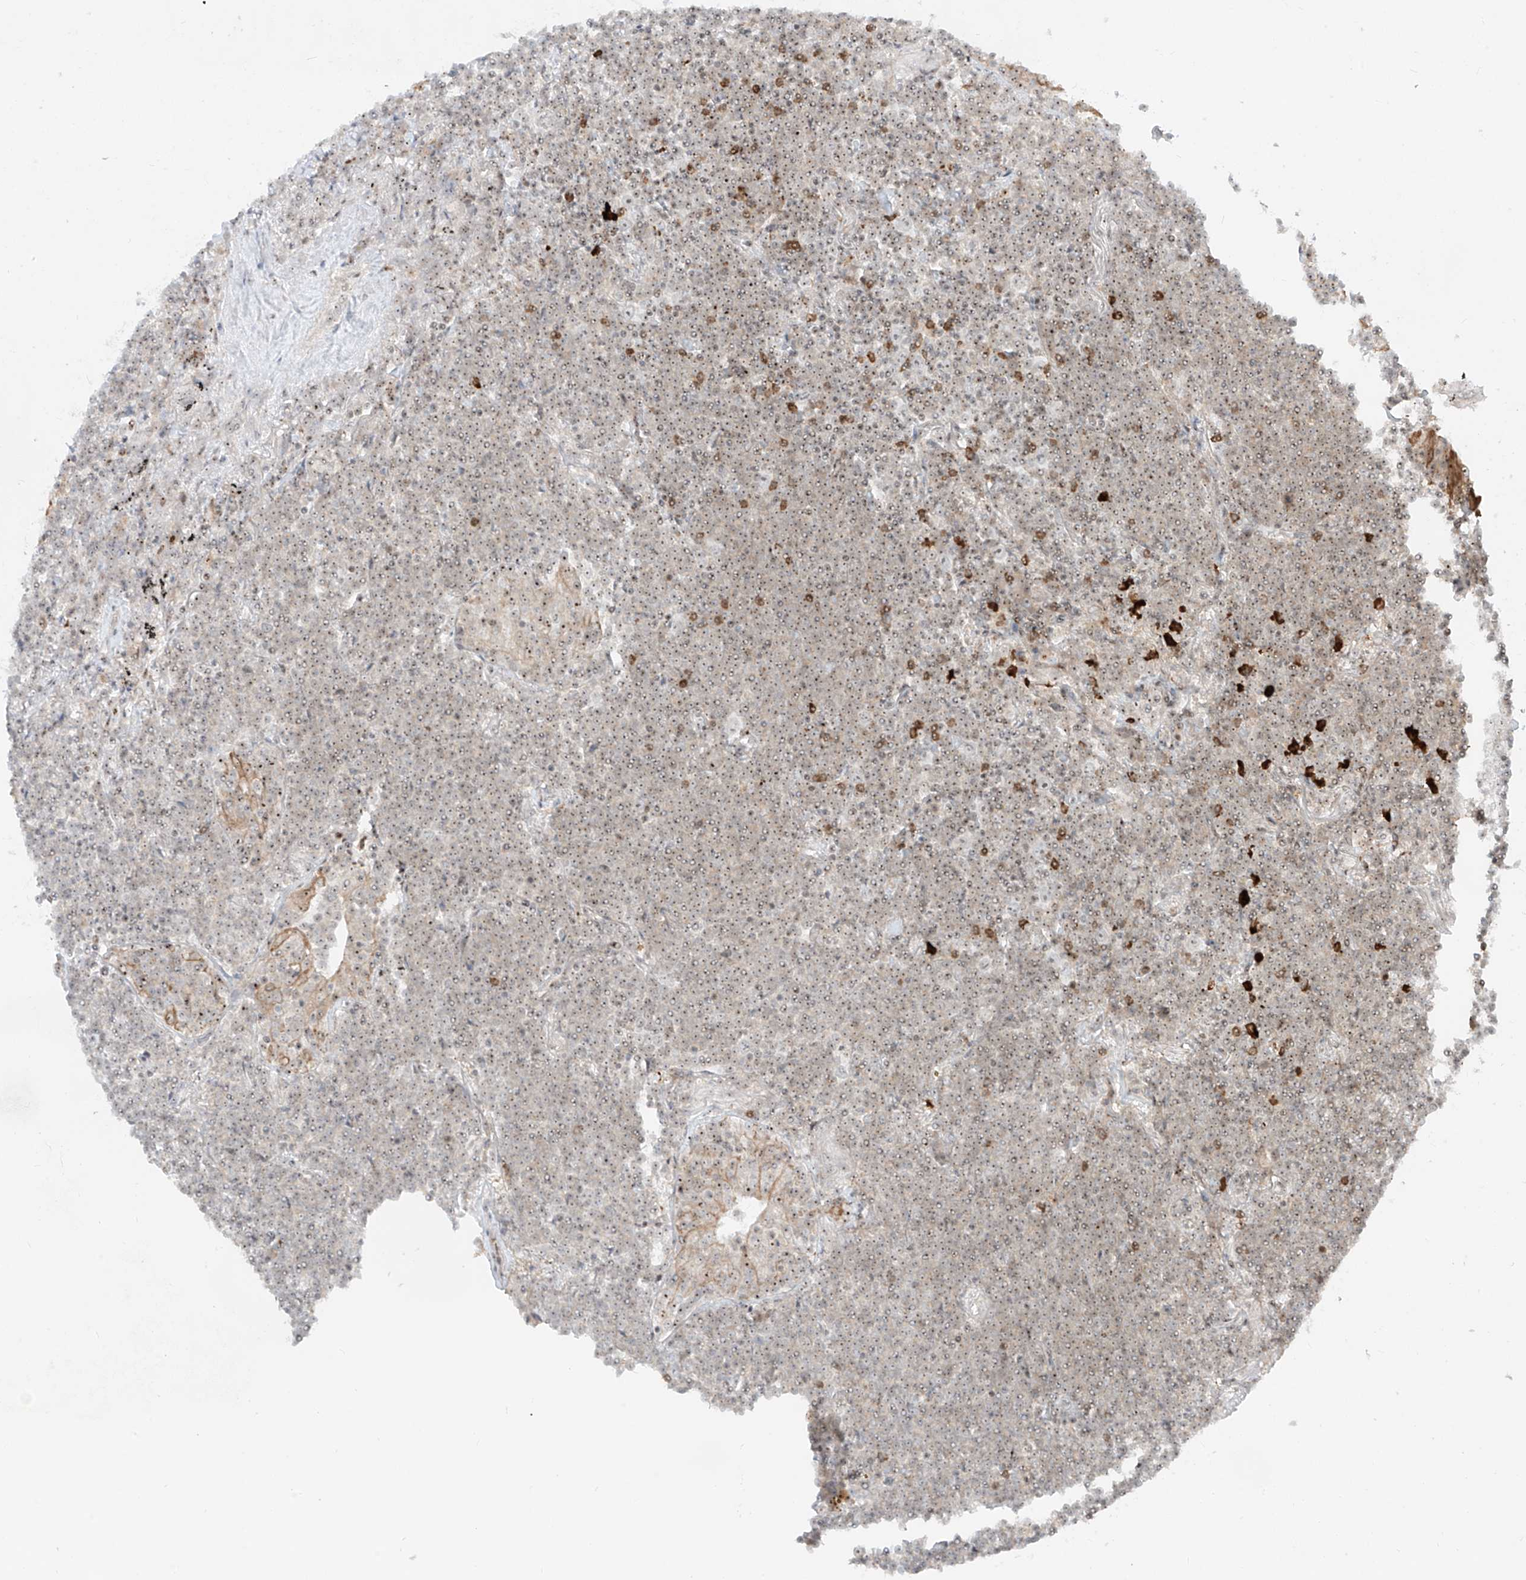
{"staining": {"intensity": "weak", "quantity": ">75%", "location": "nuclear"}, "tissue": "lymphoma", "cell_type": "Tumor cells", "image_type": "cancer", "snomed": [{"axis": "morphology", "description": "Malignant lymphoma, non-Hodgkin's type, Low grade"}, {"axis": "topography", "description": "Lung"}], "caption": "Protein expression analysis of human low-grade malignant lymphoma, non-Hodgkin's type reveals weak nuclear staining in approximately >75% of tumor cells. (brown staining indicates protein expression, while blue staining denotes nuclei).", "gene": "ZNF512", "patient": {"sex": "female", "age": 71}}